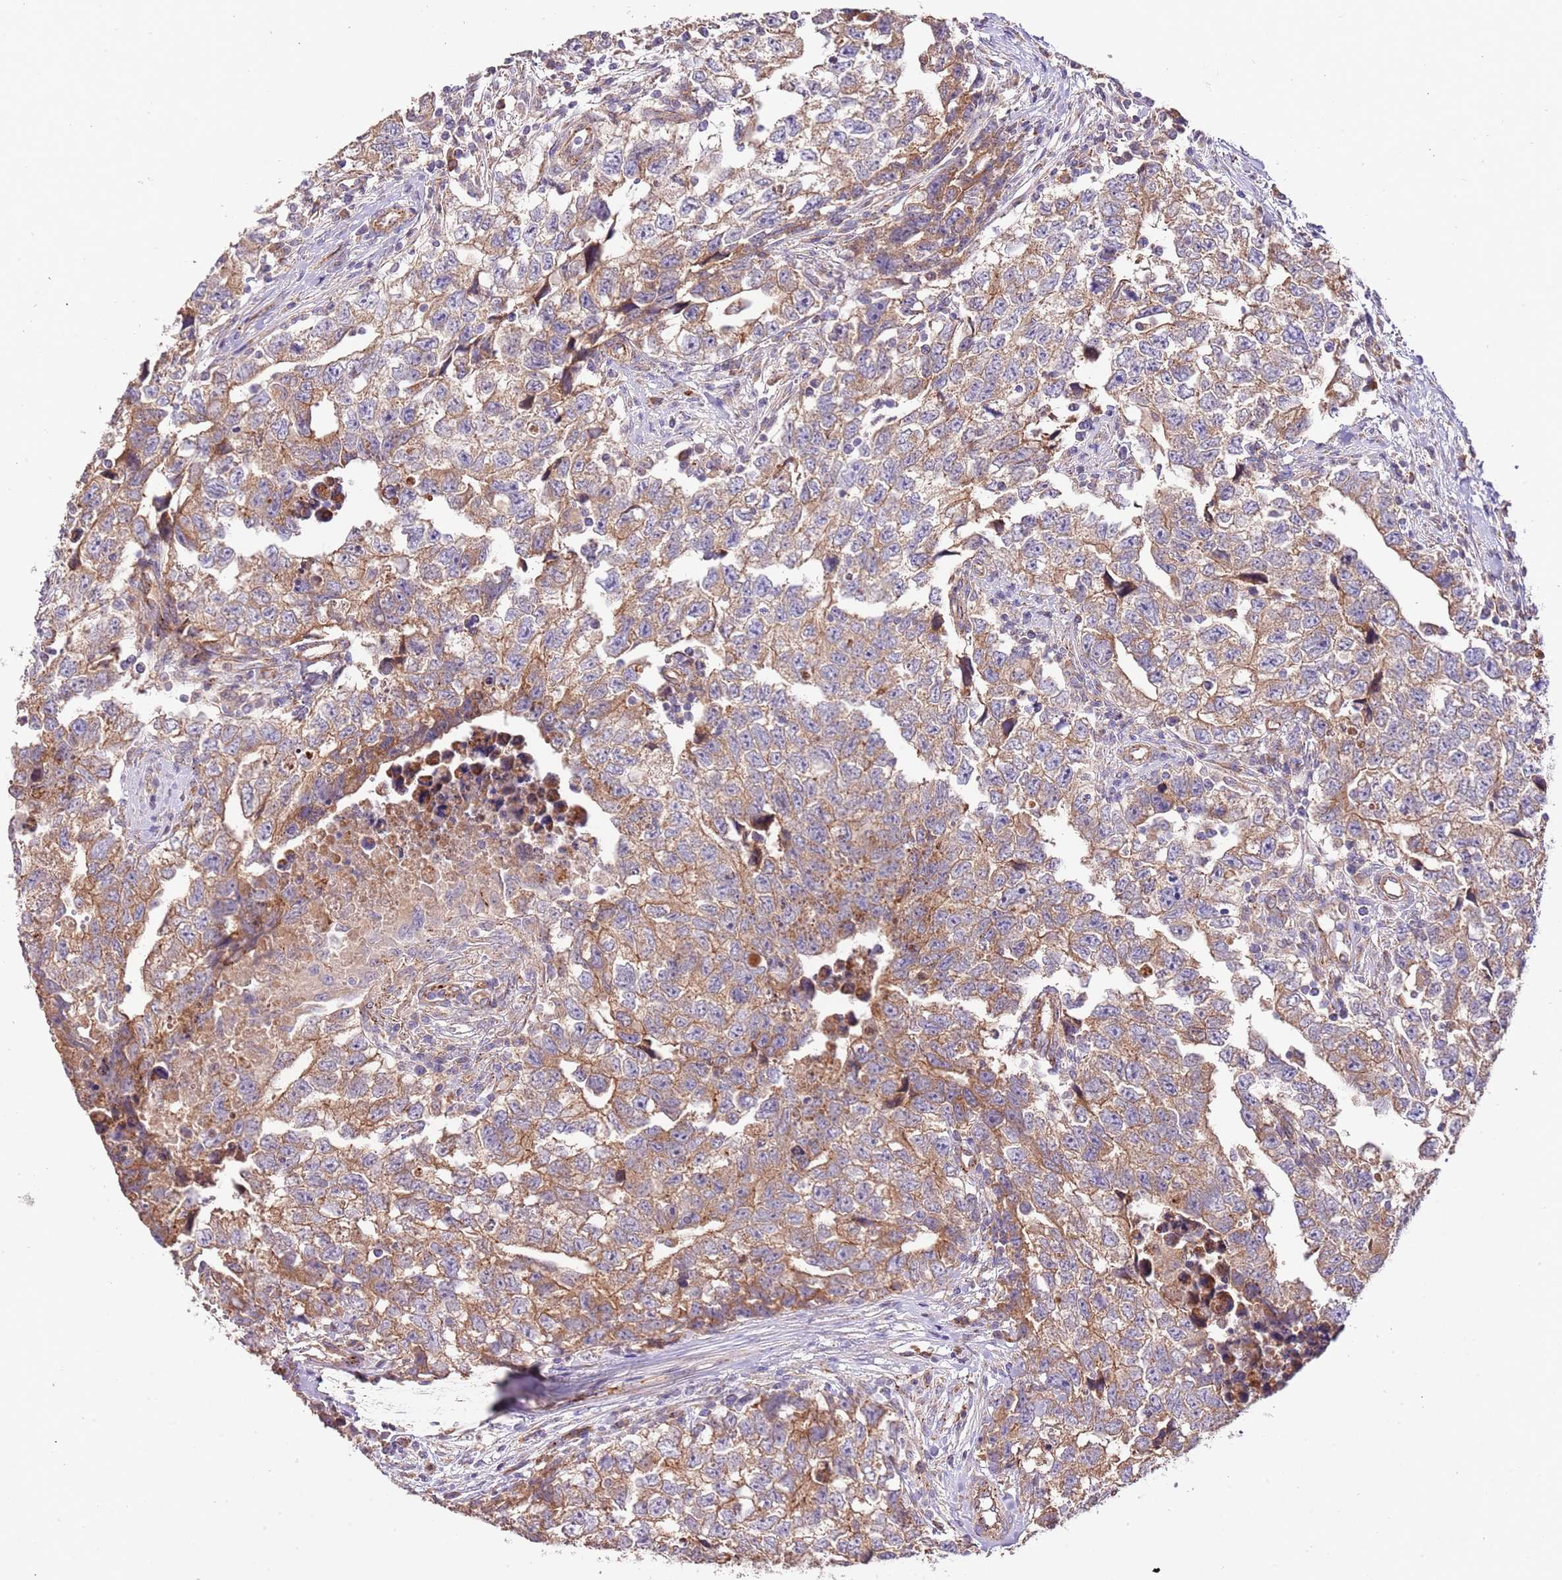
{"staining": {"intensity": "moderate", "quantity": "25%-75%", "location": "cytoplasmic/membranous"}, "tissue": "testis cancer", "cell_type": "Tumor cells", "image_type": "cancer", "snomed": [{"axis": "morphology", "description": "Carcinoma, Embryonal, NOS"}, {"axis": "topography", "description": "Testis"}], "caption": "This is a histology image of immunohistochemistry staining of testis embryonal carcinoma, which shows moderate positivity in the cytoplasmic/membranous of tumor cells.", "gene": "DOCK6", "patient": {"sex": "male", "age": 22}}